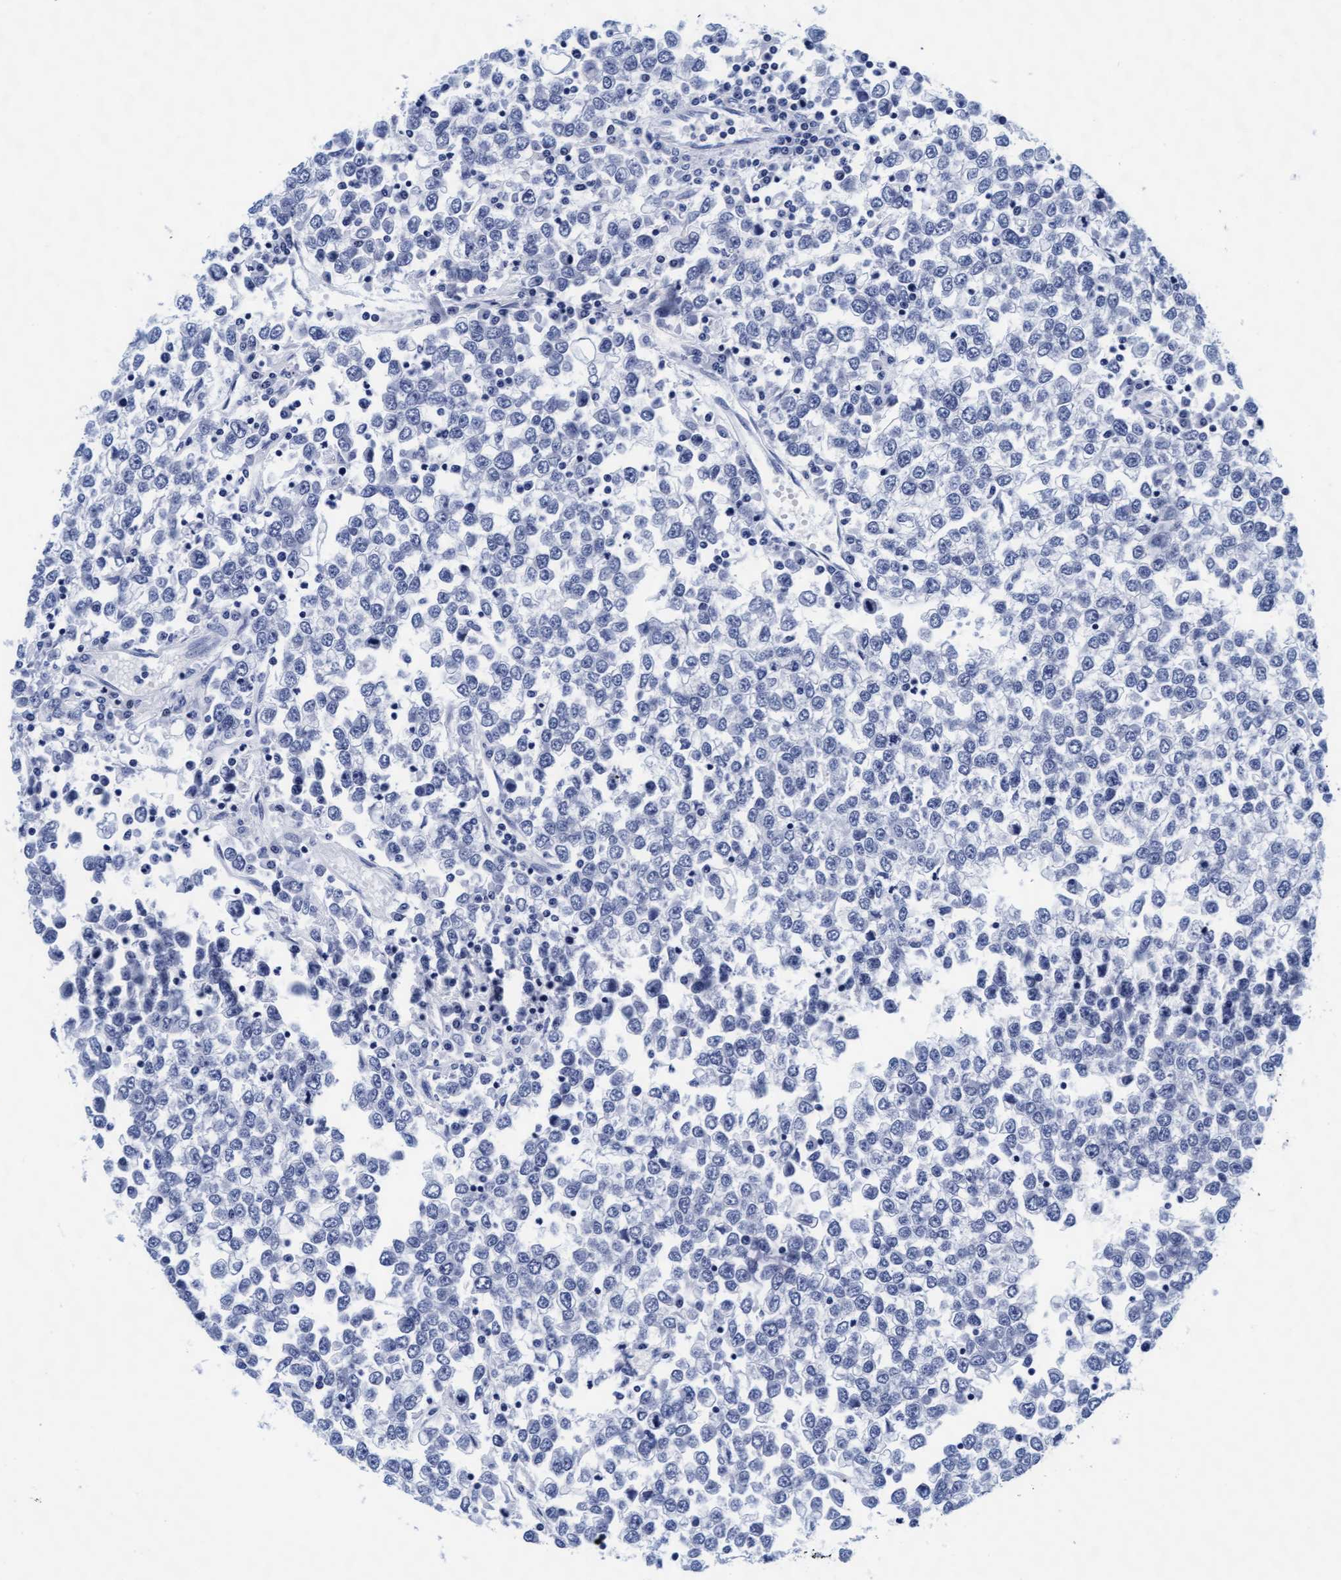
{"staining": {"intensity": "negative", "quantity": "none", "location": "none"}, "tissue": "testis cancer", "cell_type": "Tumor cells", "image_type": "cancer", "snomed": [{"axis": "morphology", "description": "Seminoma, NOS"}, {"axis": "topography", "description": "Testis"}], "caption": "An immunohistochemistry photomicrograph of seminoma (testis) is shown. There is no staining in tumor cells of seminoma (testis). Nuclei are stained in blue.", "gene": "ARSG", "patient": {"sex": "male", "age": 65}}